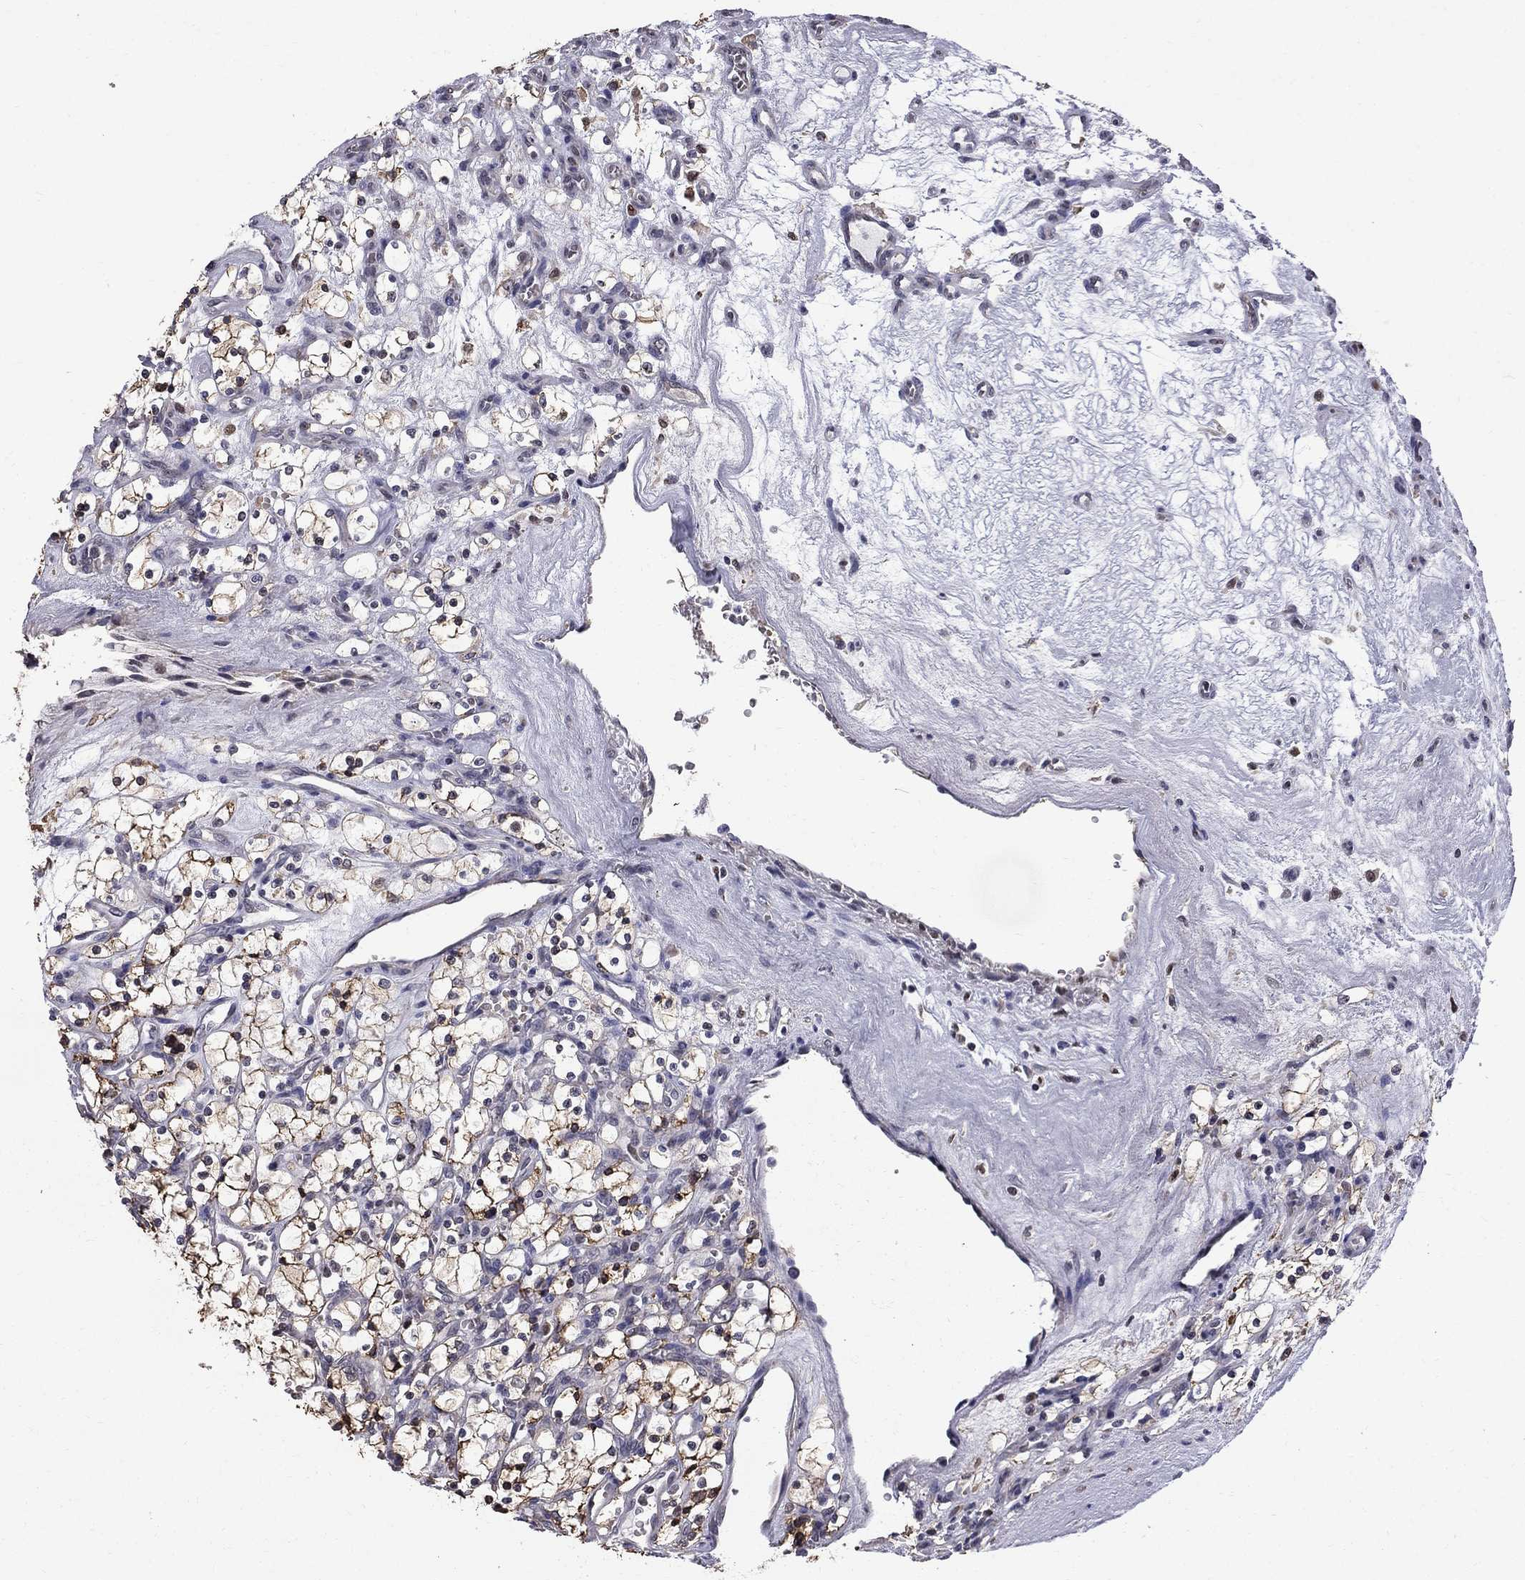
{"staining": {"intensity": "moderate", "quantity": "<25%", "location": "cytoplasmic/membranous"}, "tissue": "renal cancer", "cell_type": "Tumor cells", "image_type": "cancer", "snomed": [{"axis": "morphology", "description": "Adenocarcinoma, NOS"}, {"axis": "topography", "description": "Kidney"}], "caption": "Protein expression analysis of renal adenocarcinoma exhibits moderate cytoplasmic/membranous staining in approximately <25% of tumor cells. (IHC, brightfield microscopy, high magnification).", "gene": "HSPB2", "patient": {"sex": "female", "age": 69}}